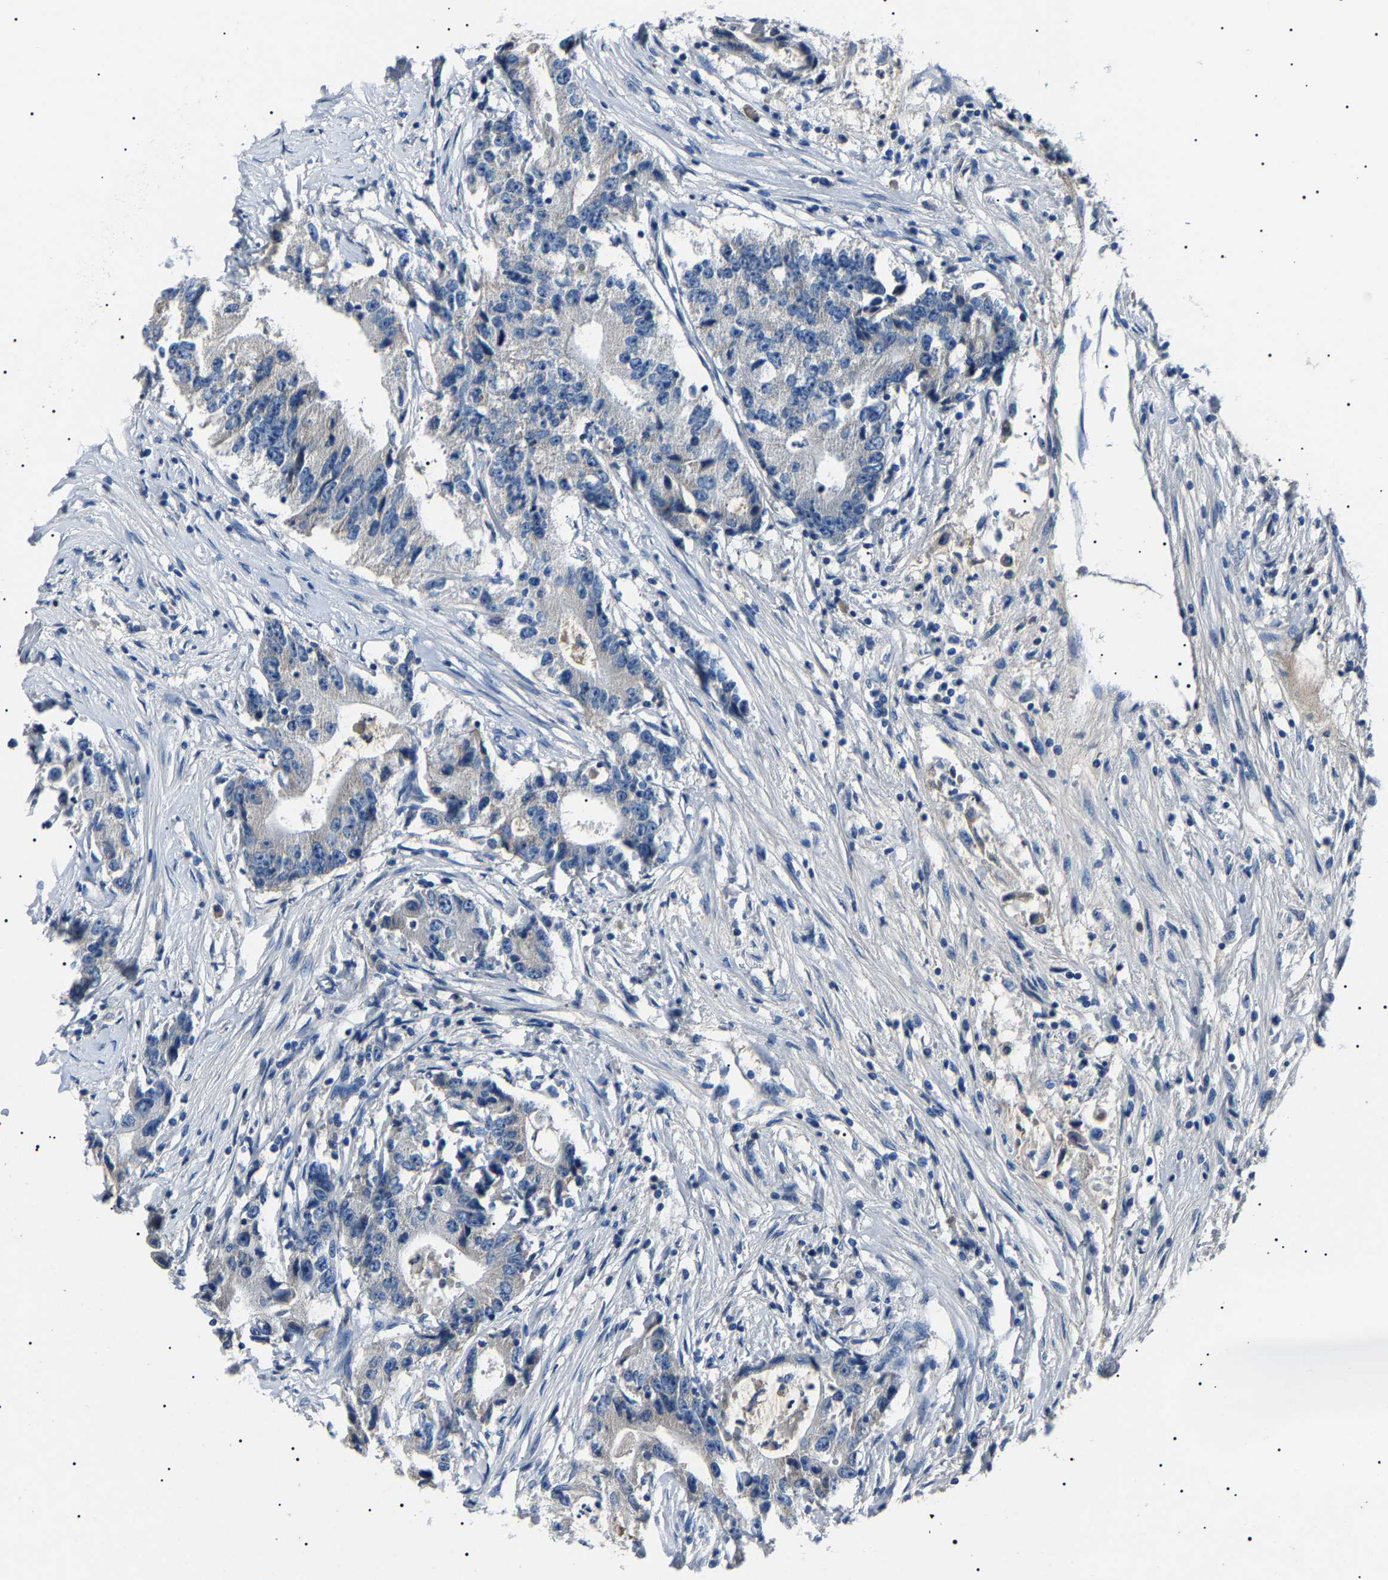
{"staining": {"intensity": "negative", "quantity": "none", "location": "none"}, "tissue": "colorectal cancer", "cell_type": "Tumor cells", "image_type": "cancer", "snomed": [{"axis": "morphology", "description": "Adenocarcinoma, NOS"}, {"axis": "topography", "description": "Colon"}], "caption": "Immunohistochemistry of human colorectal cancer (adenocarcinoma) demonstrates no positivity in tumor cells.", "gene": "KLK15", "patient": {"sex": "female", "age": 77}}